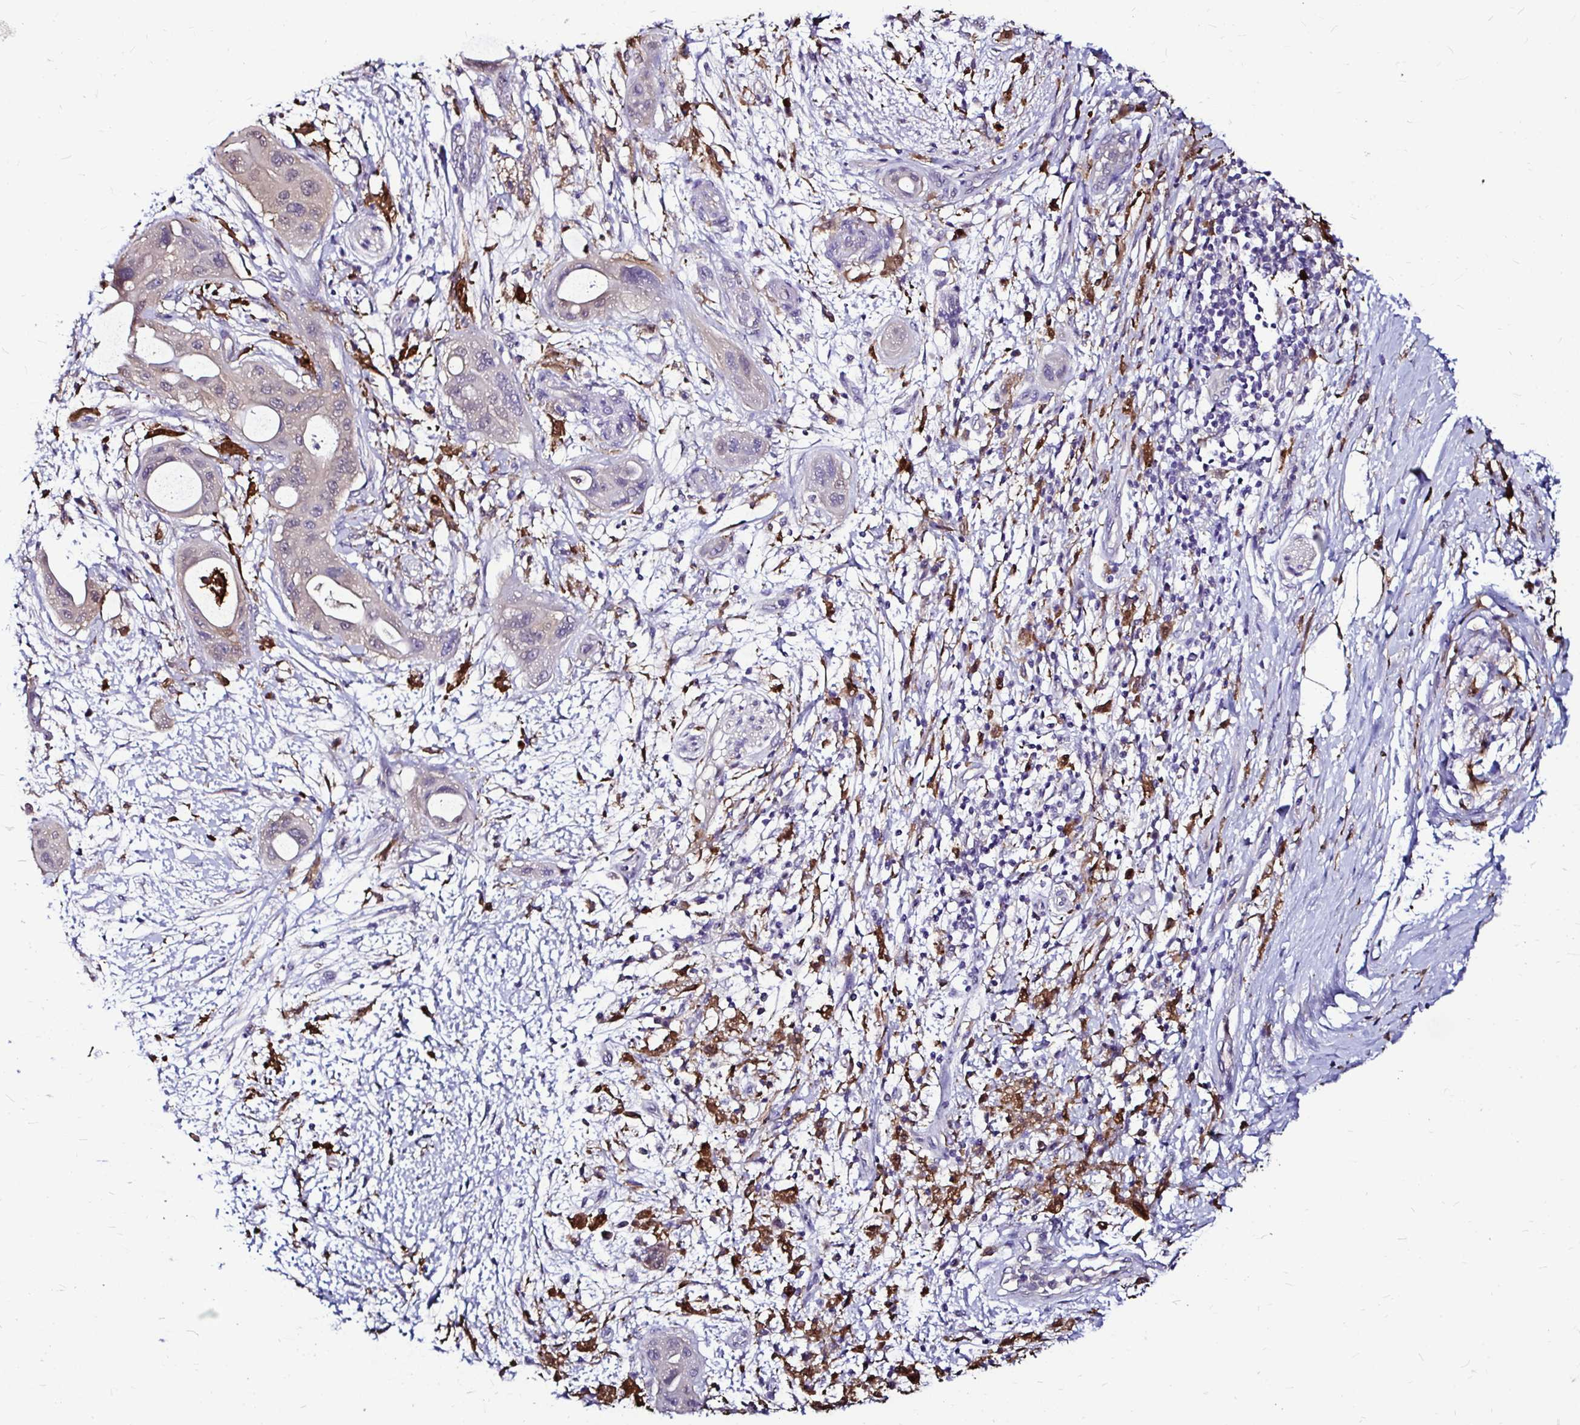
{"staining": {"intensity": "negative", "quantity": "none", "location": "none"}, "tissue": "pancreatic cancer", "cell_type": "Tumor cells", "image_type": "cancer", "snomed": [{"axis": "morphology", "description": "Adenocarcinoma, NOS"}, {"axis": "topography", "description": "Pancreas"}], "caption": "Human adenocarcinoma (pancreatic) stained for a protein using immunohistochemistry (IHC) shows no expression in tumor cells.", "gene": "IDH1", "patient": {"sex": "male", "age": 68}}